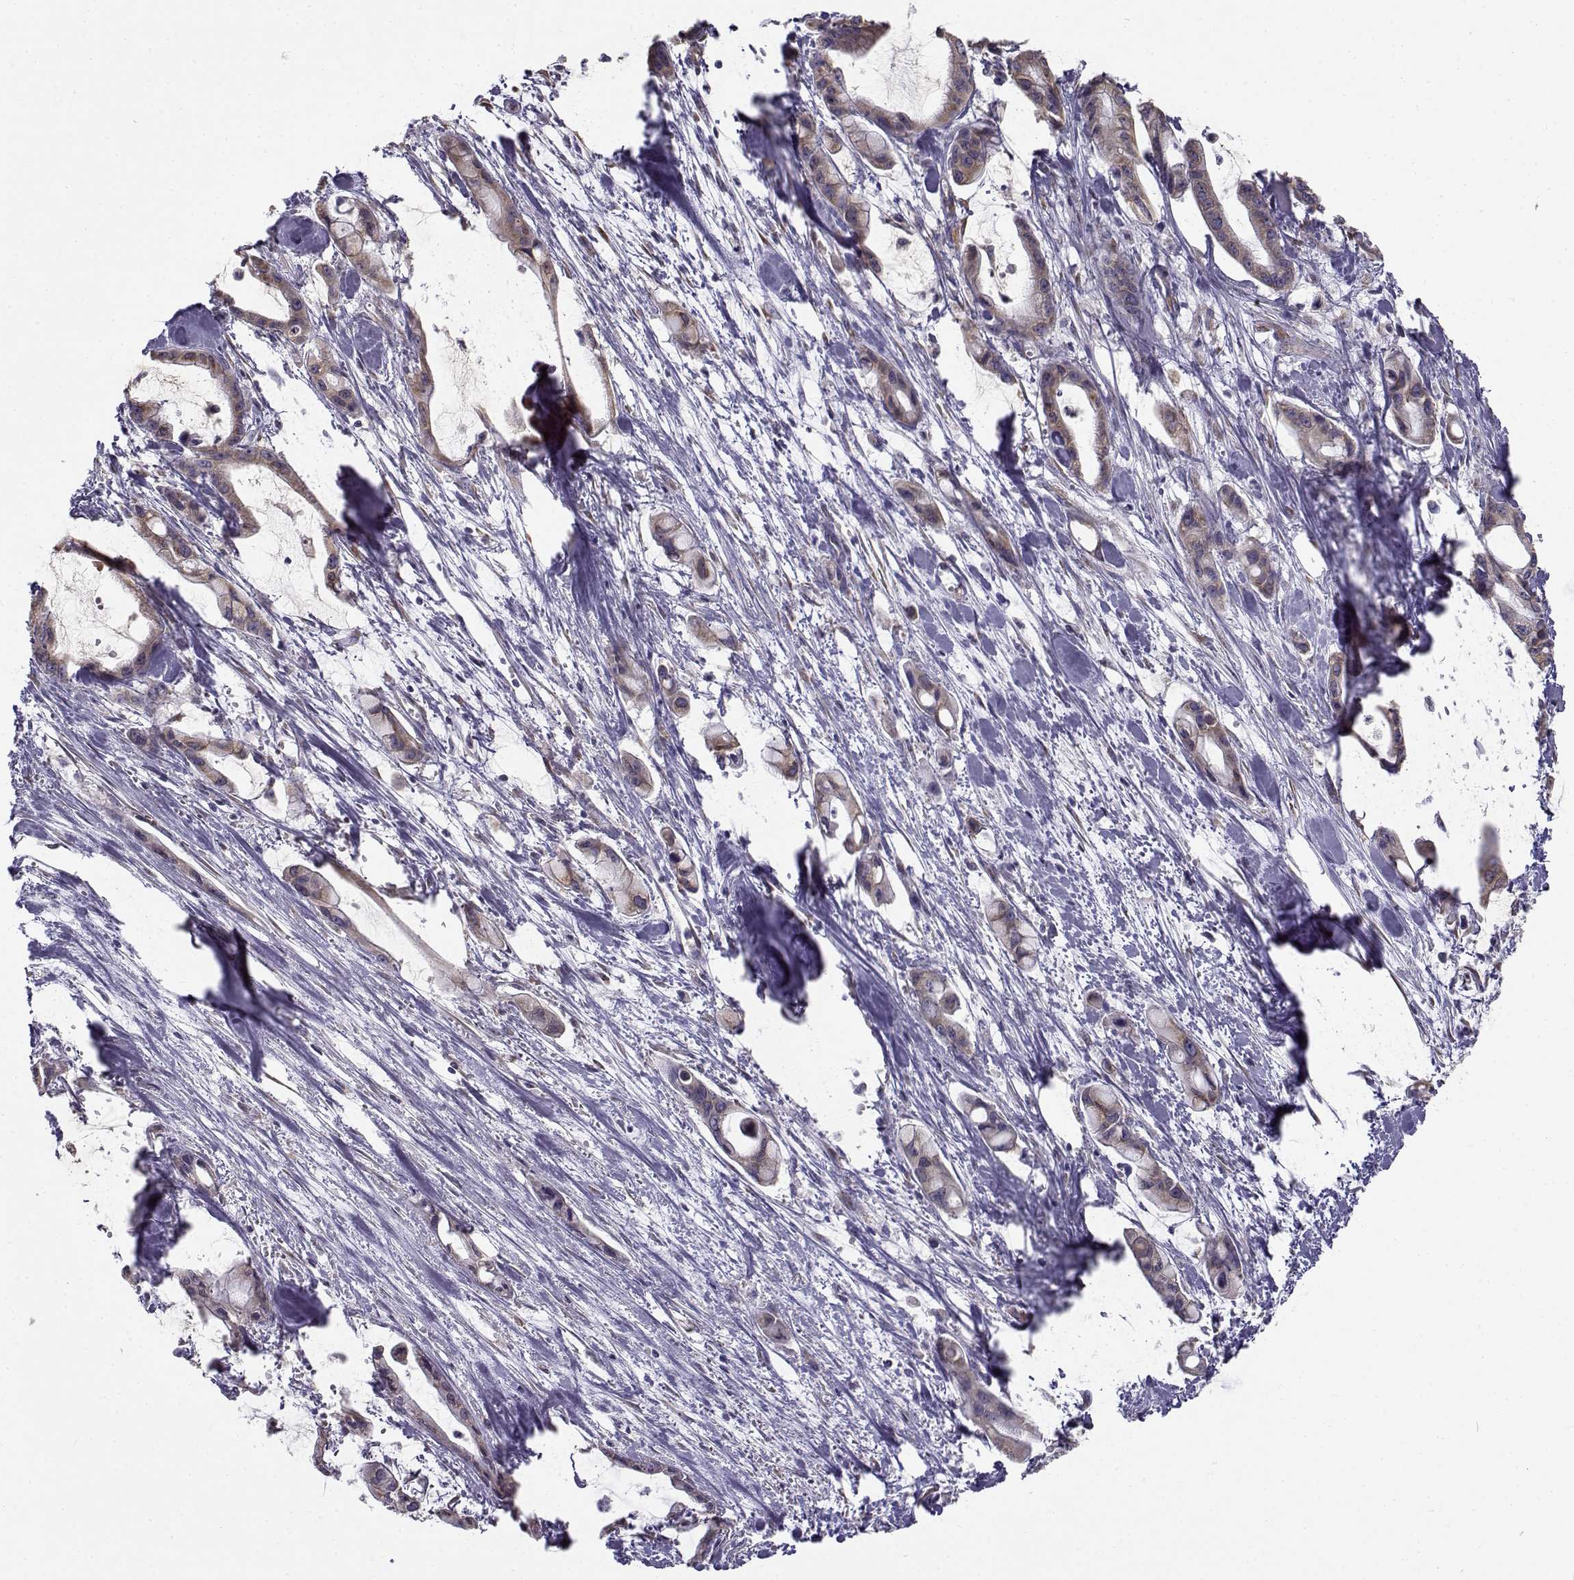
{"staining": {"intensity": "weak", "quantity": ">75%", "location": "cytoplasmic/membranous"}, "tissue": "pancreatic cancer", "cell_type": "Tumor cells", "image_type": "cancer", "snomed": [{"axis": "morphology", "description": "Adenocarcinoma, NOS"}, {"axis": "topography", "description": "Pancreas"}], "caption": "Protein positivity by immunohistochemistry reveals weak cytoplasmic/membranous staining in approximately >75% of tumor cells in pancreatic cancer (adenocarcinoma). The staining was performed using DAB to visualize the protein expression in brown, while the nuclei were stained in blue with hematoxylin (Magnification: 20x).", "gene": "BEND6", "patient": {"sex": "male", "age": 48}}